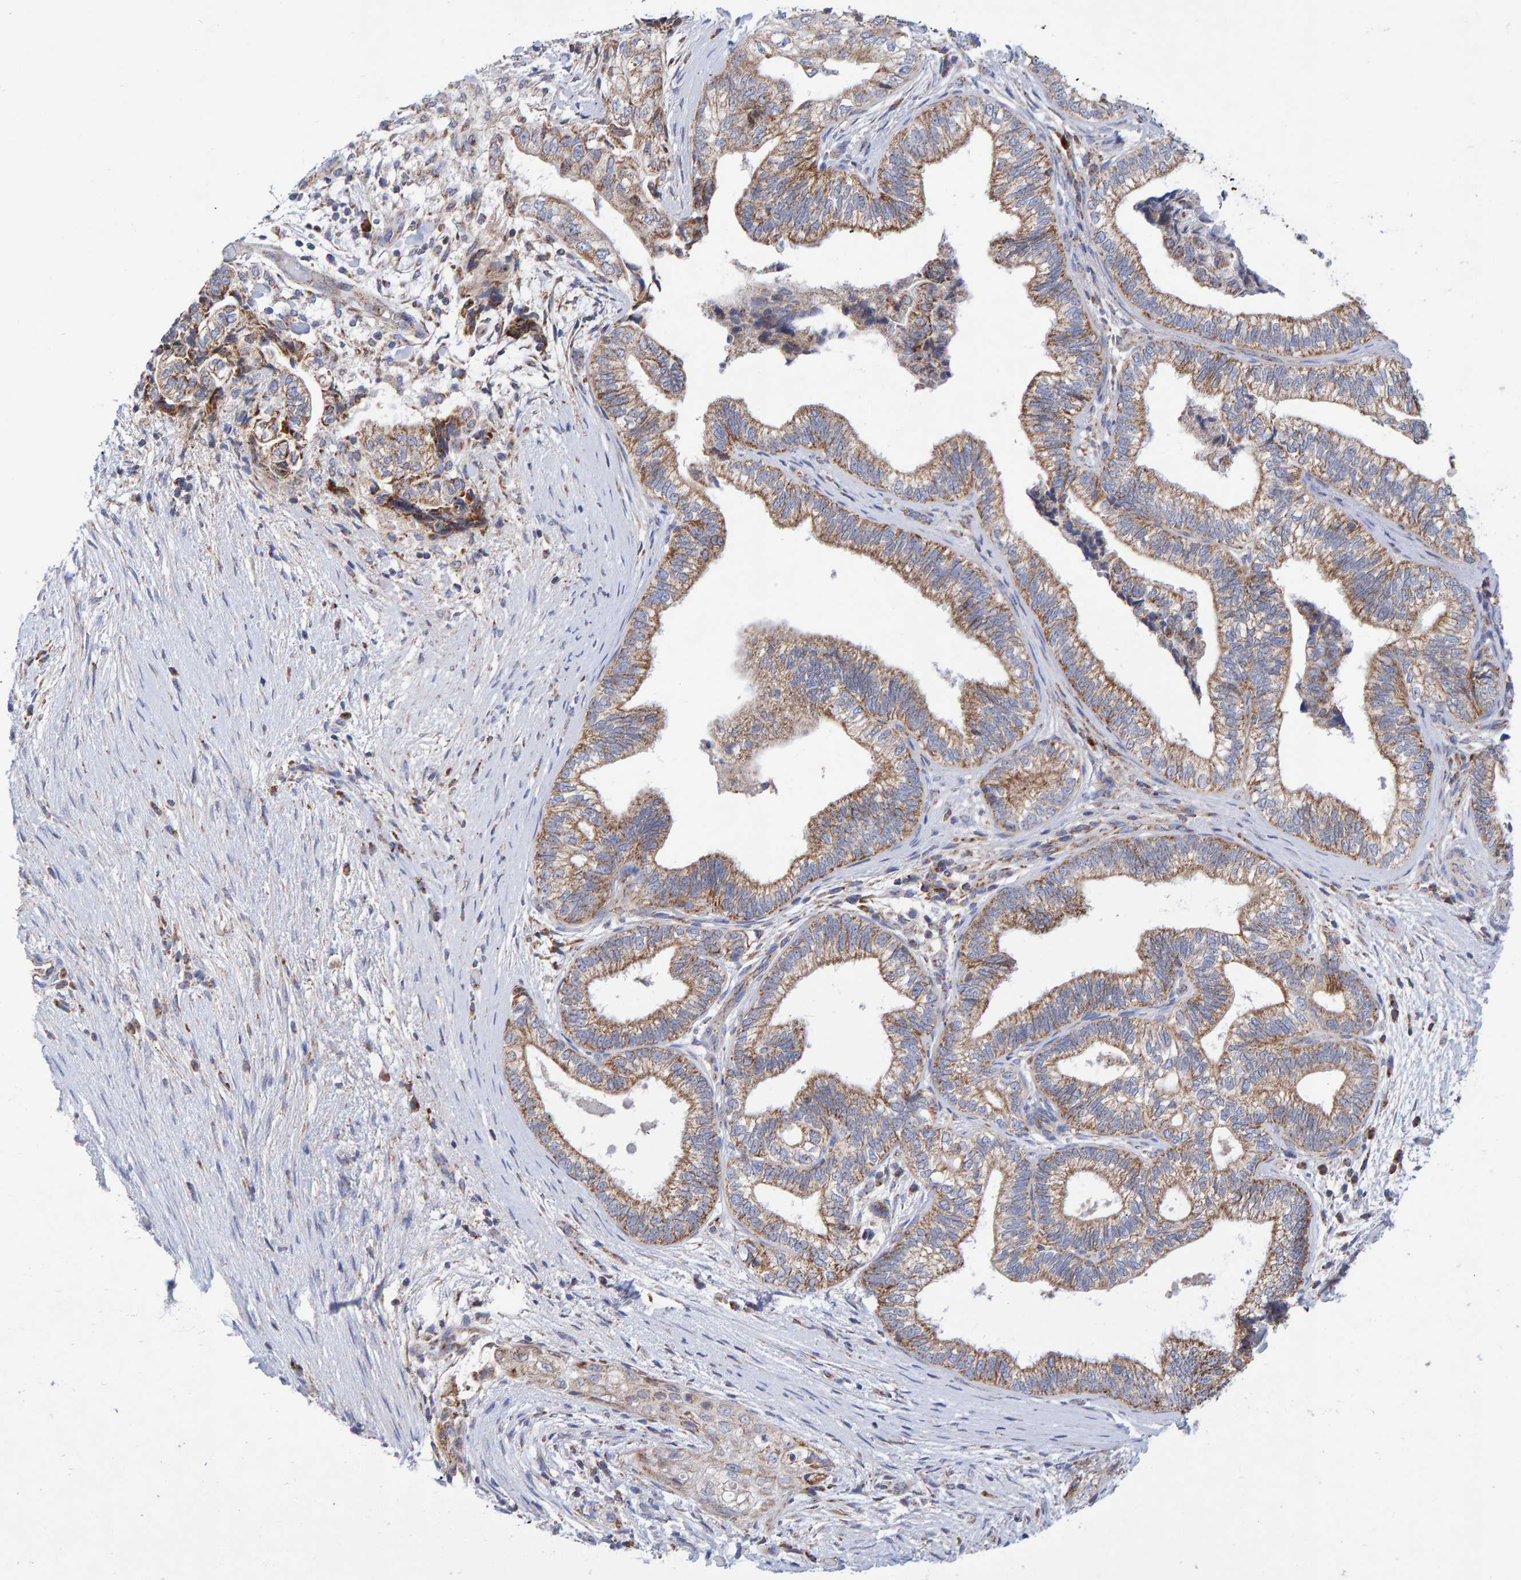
{"staining": {"intensity": "moderate", "quantity": "25%-75%", "location": "cytoplasmic/membranous"}, "tissue": "pancreatic cancer", "cell_type": "Tumor cells", "image_type": "cancer", "snomed": [{"axis": "morphology", "description": "Adenocarcinoma, NOS"}, {"axis": "topography", "description": "Pancreas"}], "caption": "About 25%-75% of tumor cells in human pancreatic cancer (adenocarcinoma) display moderate cytoplasmic/membranous protein staining as visualized by brown immunohistochemical staining.", "gene": "EFR3A", "patient": {"sex": "male", "age": 72}}